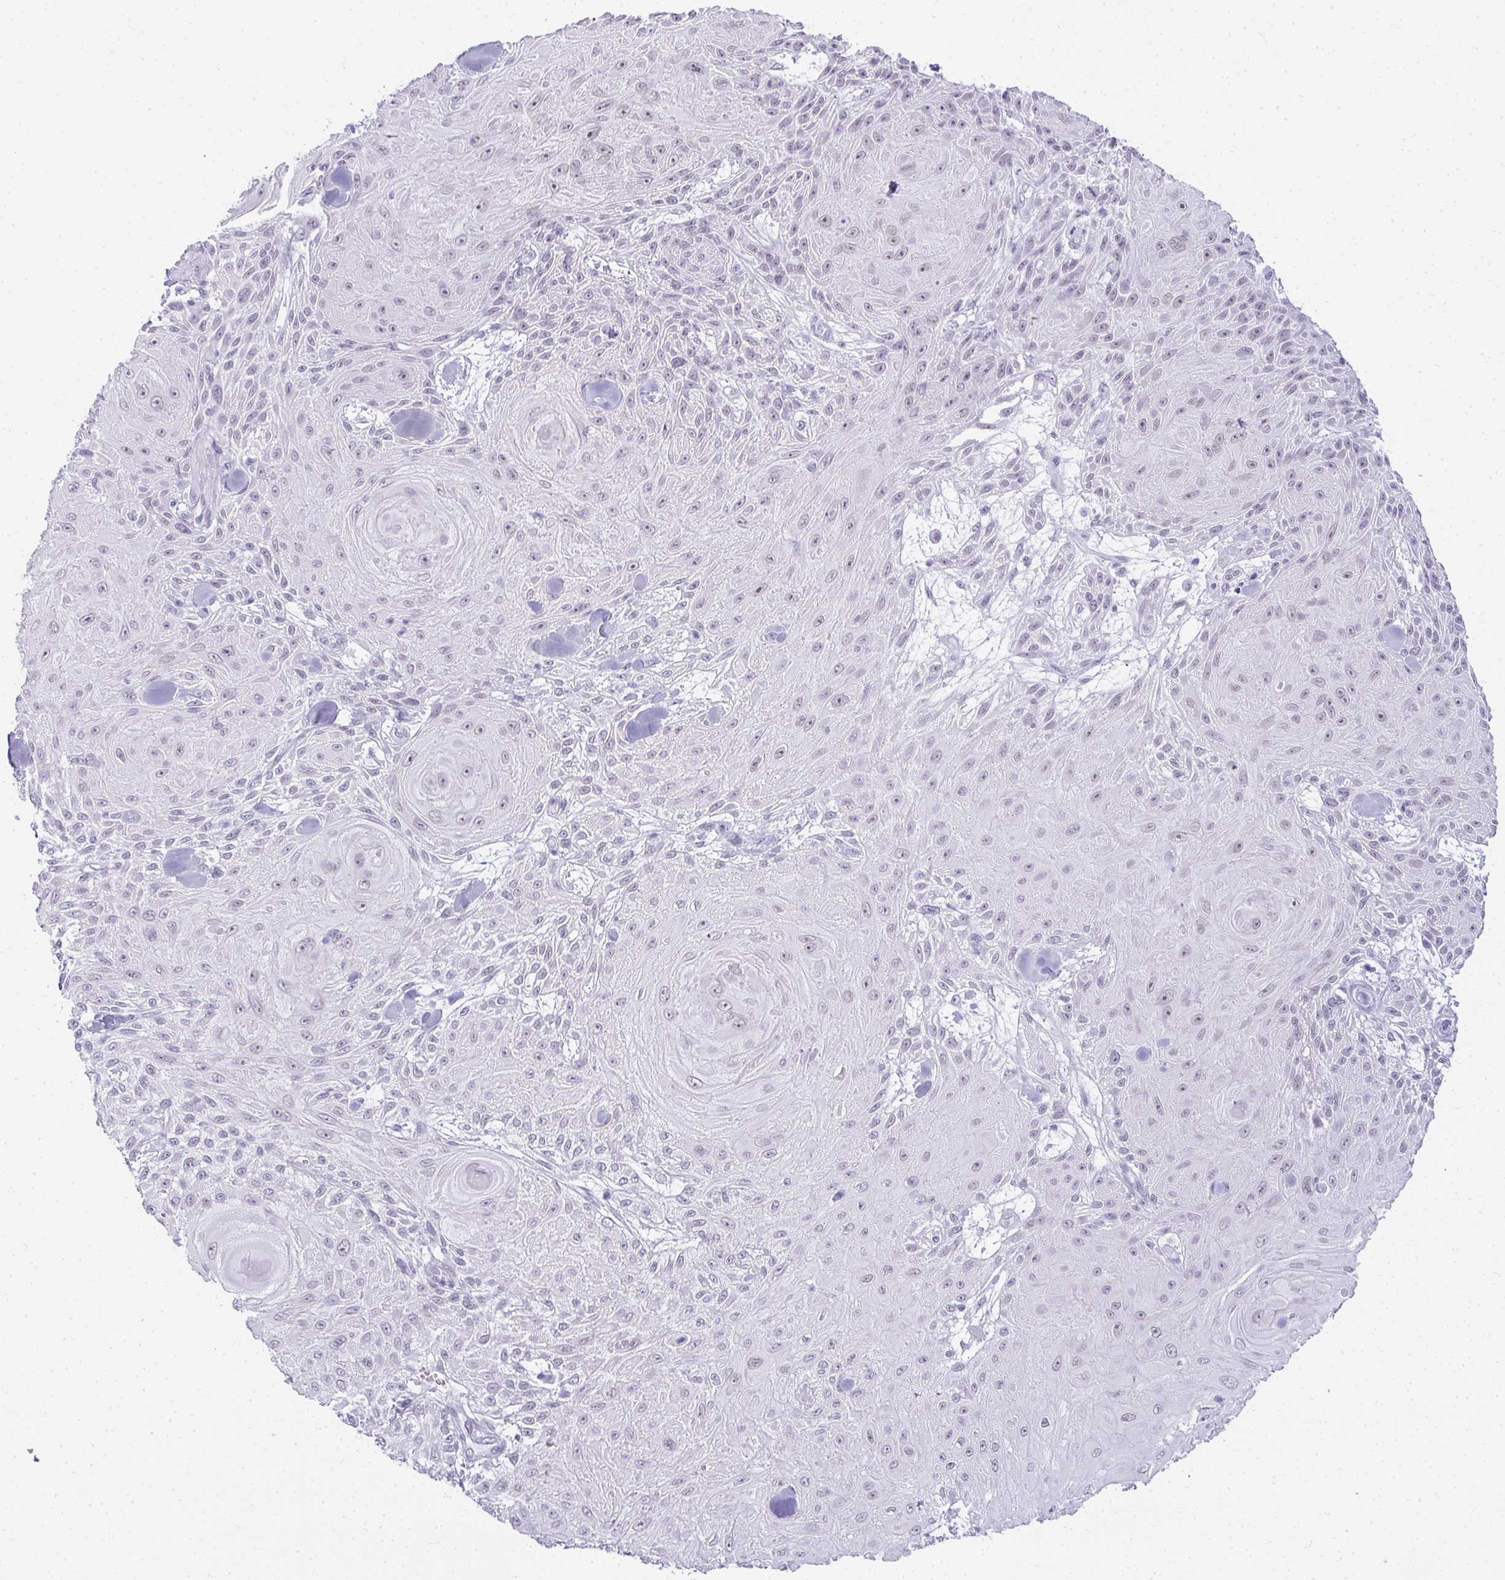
{"staining": {"intensity": "negative", "quantity": "none", "location": "none"}, "tissue": "skin cancer", "cell_type": "Tumor cells", "image_type": "cancer", "snomed": [{"axis": "morphology", "description": "Squamous cell carcinoma, NOS"}, {"axis": "topography", "description": "Skin"}], "caption": "Skin squamous cell carcinoma stained for a protein using IHC displays no expression tumor cells.", "gene": "PLA2G1B", "patient": {"sex": "male", "age": 88}}